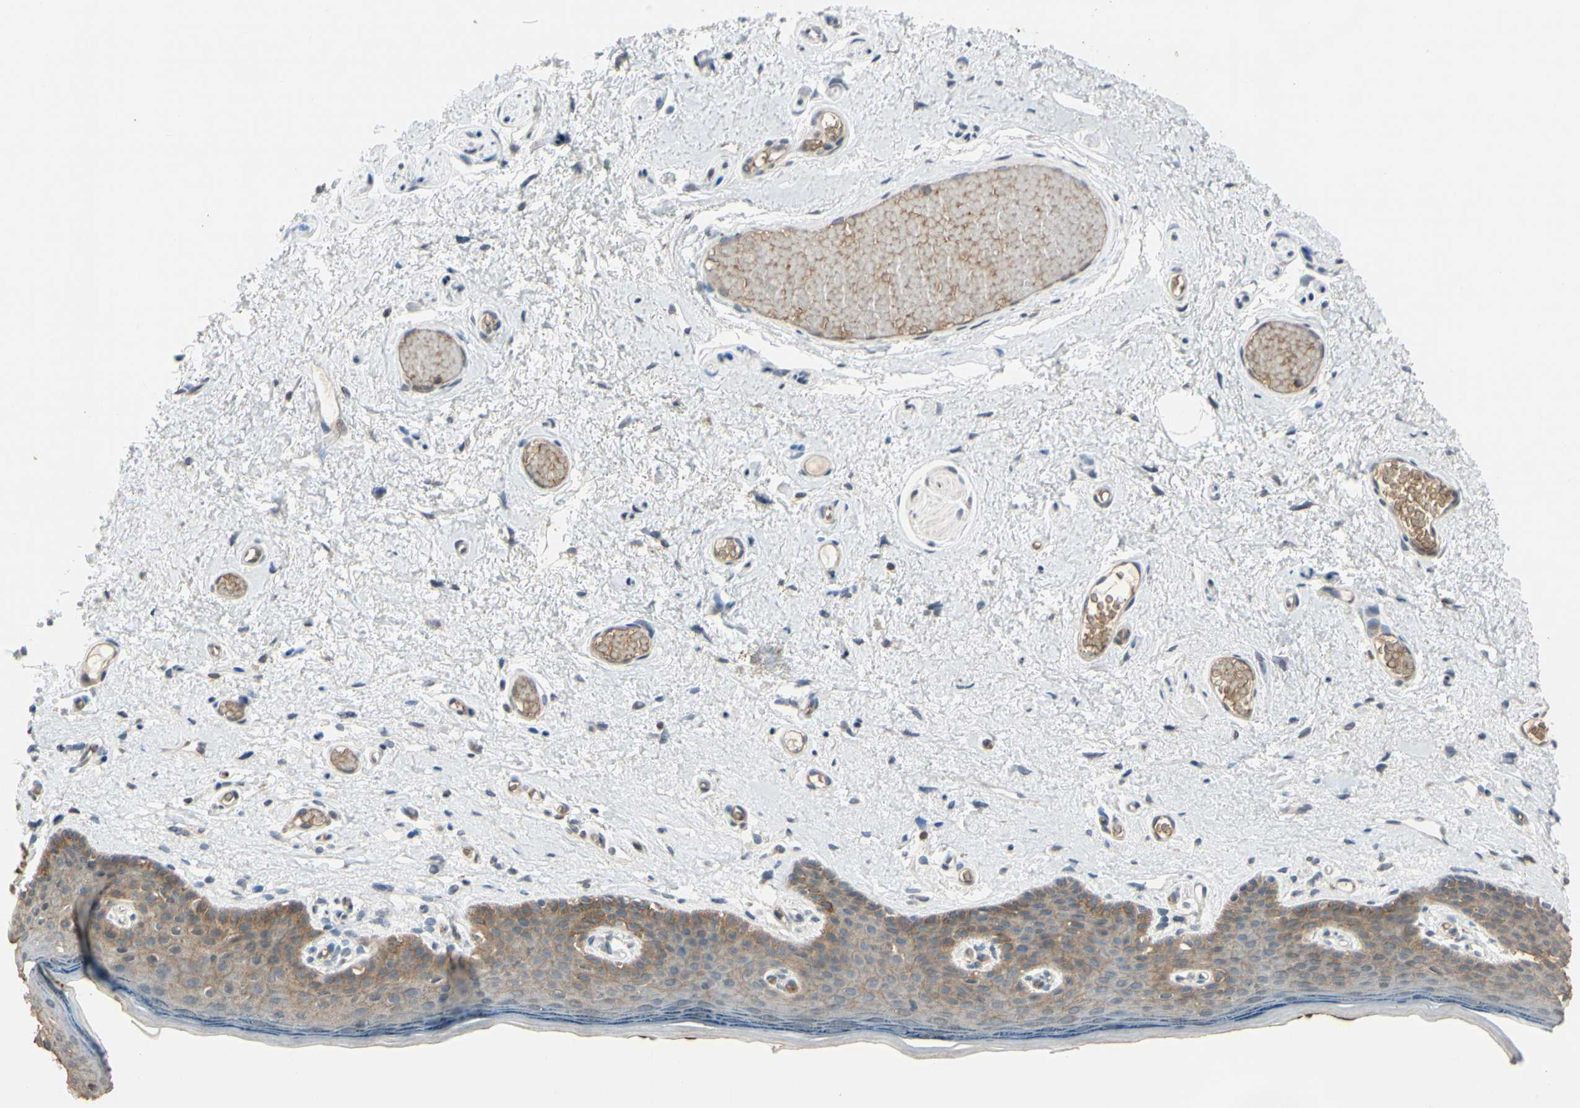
{"staining": {"intensity": "moderate", "quantity": ">75%", "location": "cytoplasmic/membranous"}, "tissue": "skin", "cell_type": "Epidermal cells", "image_type": "normal", "snomed": [{"axis": "morphology", "description": "Normal tissue, NOS"}, {"axis": "topography", "description": "Vulva"}], "caption": "High-power microscopy captured an IHC photomicrograph of unremarkable skin, revealing moderate cytoplasmic/membranous staining in approximately >75% of epidermal cells. The staining is performed using DAB (3,3'-diaminobenzidine) brown chromogen to label protein expression. The nuclei are counter-stained blue using hematoxylin.", "gene": "GYPC", "patient": {"sex": "female", "age": 54}}